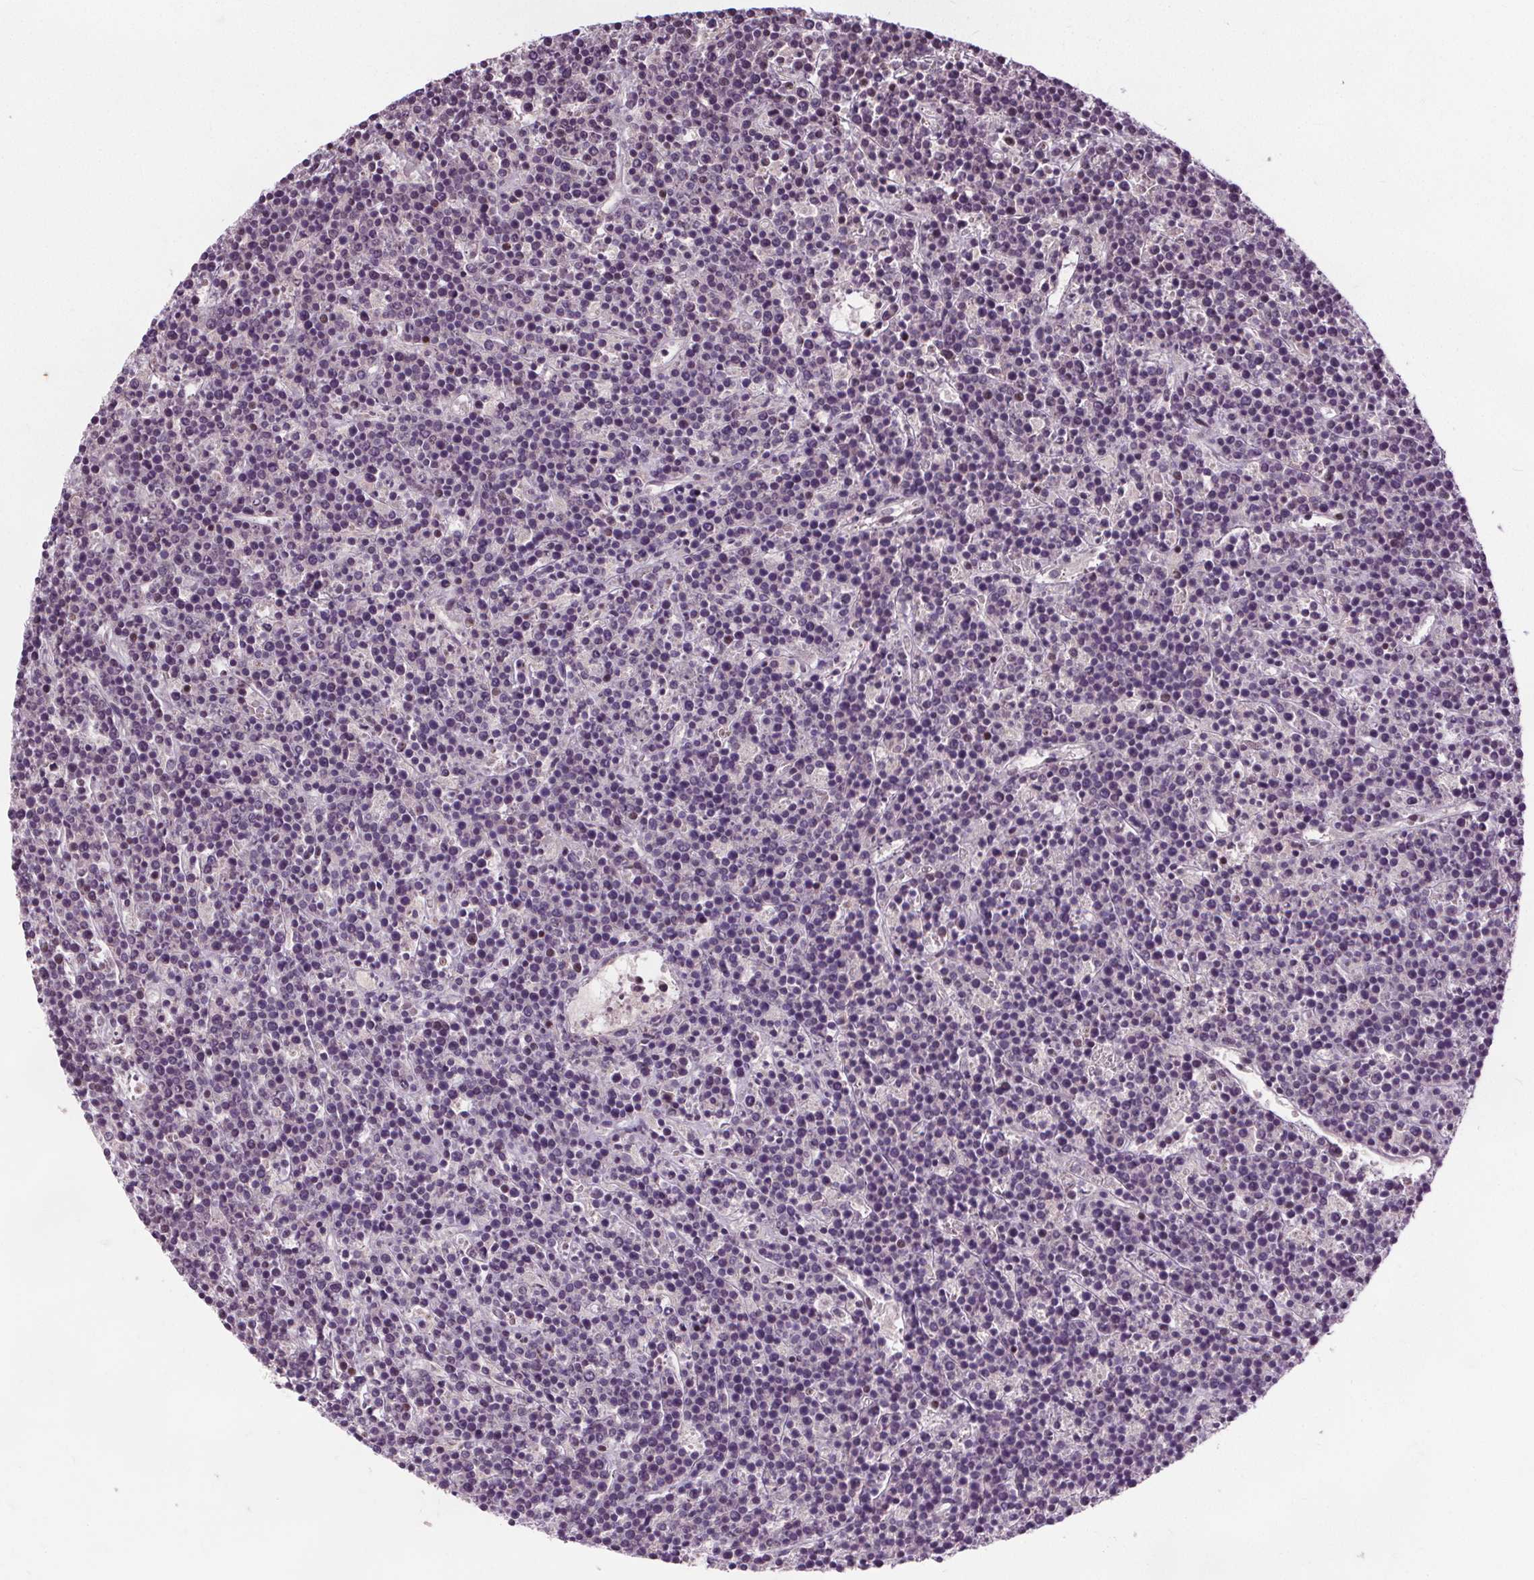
{"staining": {"intensity": "negative", "quantity": "none", "location": "none"}, "tissue": "lymphoma", "cell_type": "Tumor cells", "image_type": "cancer", "snomed": [{"axis": "morphology", "description": "Malignant lymphoma, non-Hodgkin's type, High grade"}, {"axis": "topography", "description": "Ovary"}], "caption": "Malignant lymphoma, non-Hodgkin's type (high-grade) stained for a protein using immunohistochemistry displays no staining tumor cells.", "gene": "MED6", "patient": {"sex": "female", "age": 56}}